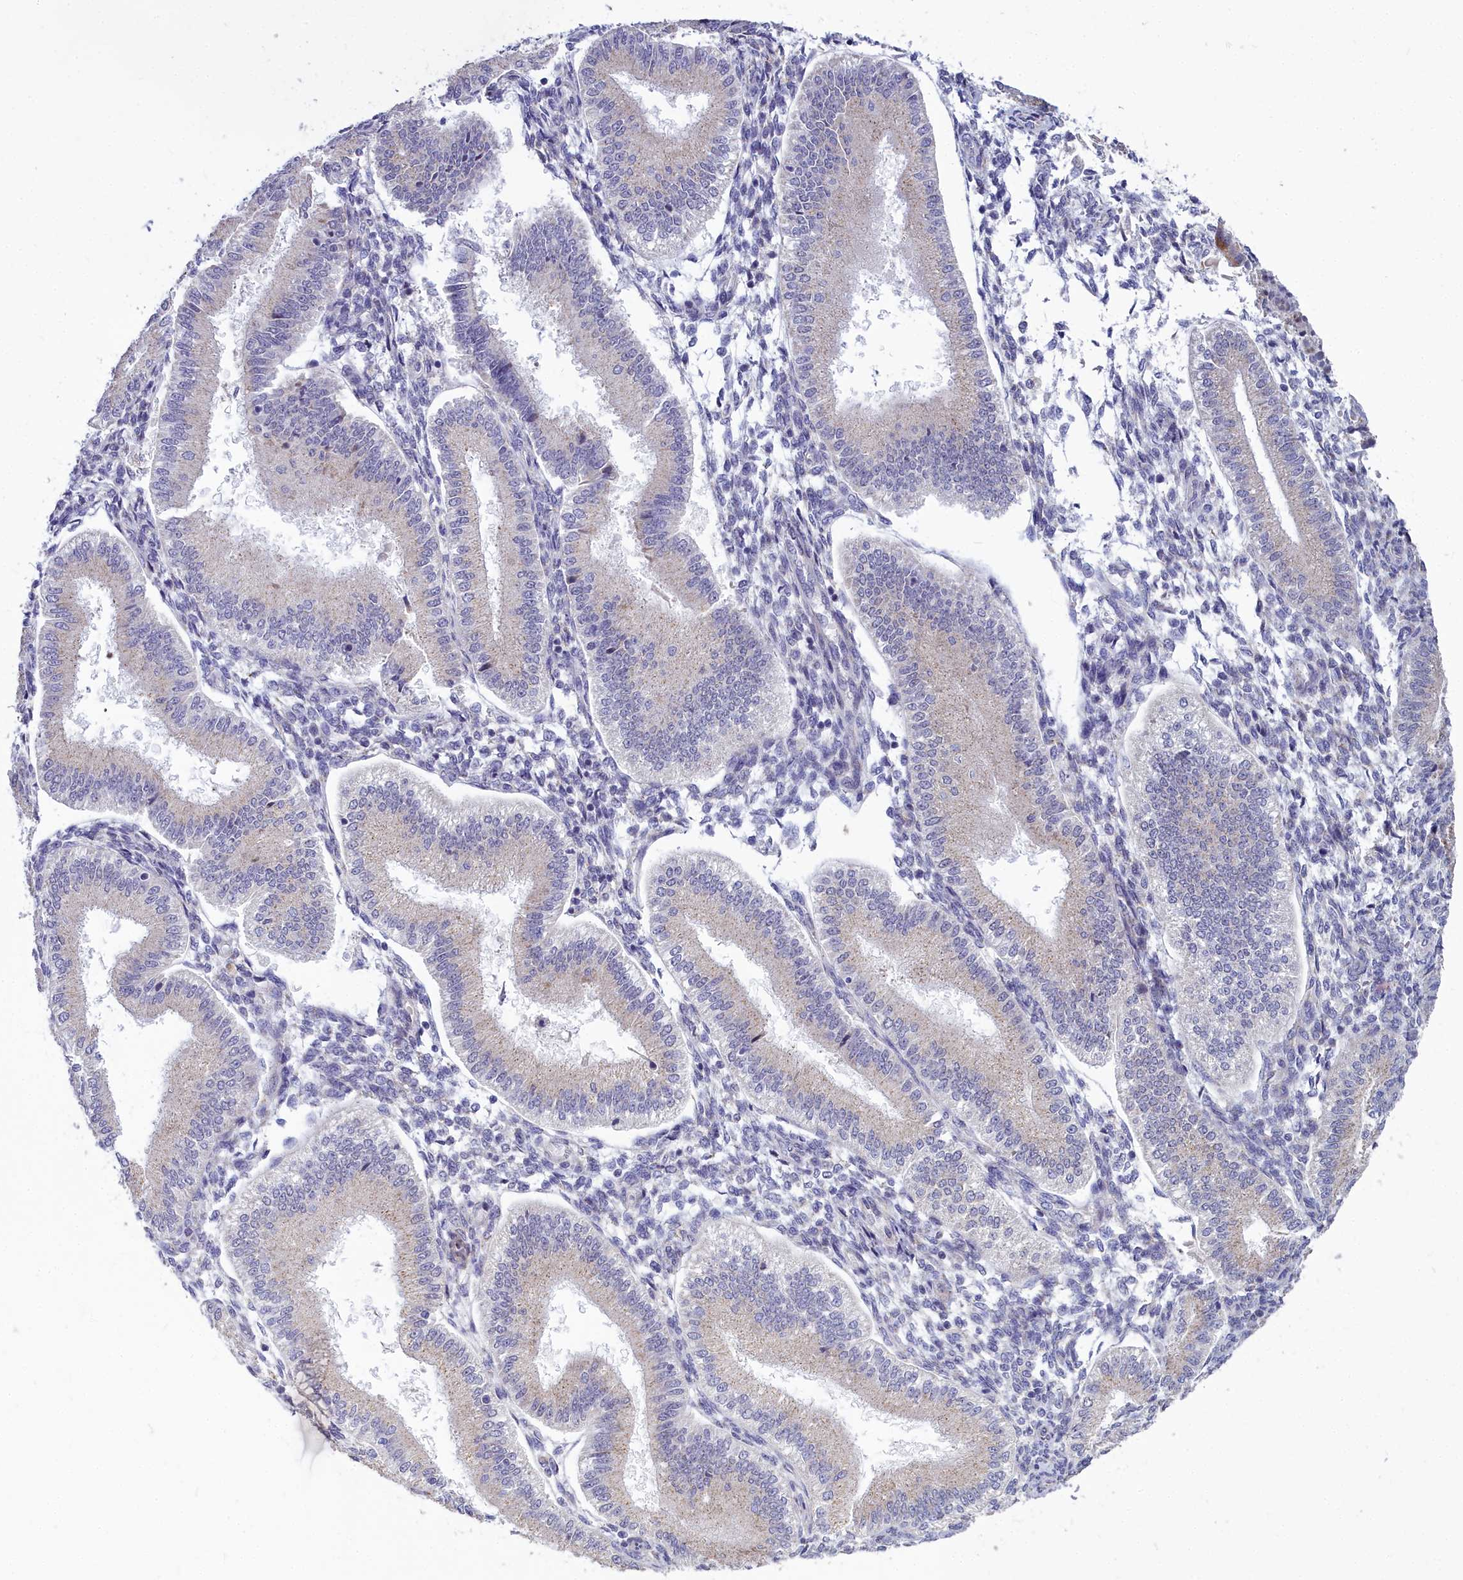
{"staining": {"intensity": "weak", "quantity": "<25%", "location": "cytoplasmic/membranous"}, "tissue": "endometrium", "cell_type": "Cells in endometrial stroma", "image_type": "normal", "snomed": [{"axis": "morphology", "description": "Normal tissue, NOS"}, {"axis": "topography", "description": "Endometrium"}], "caption": "Photomicrograph shows no protein positivity in cells in endometrial stroma of benign endometrium.", "gene": "WDPCP", "patient": {"sex": "female", "age": 39}}